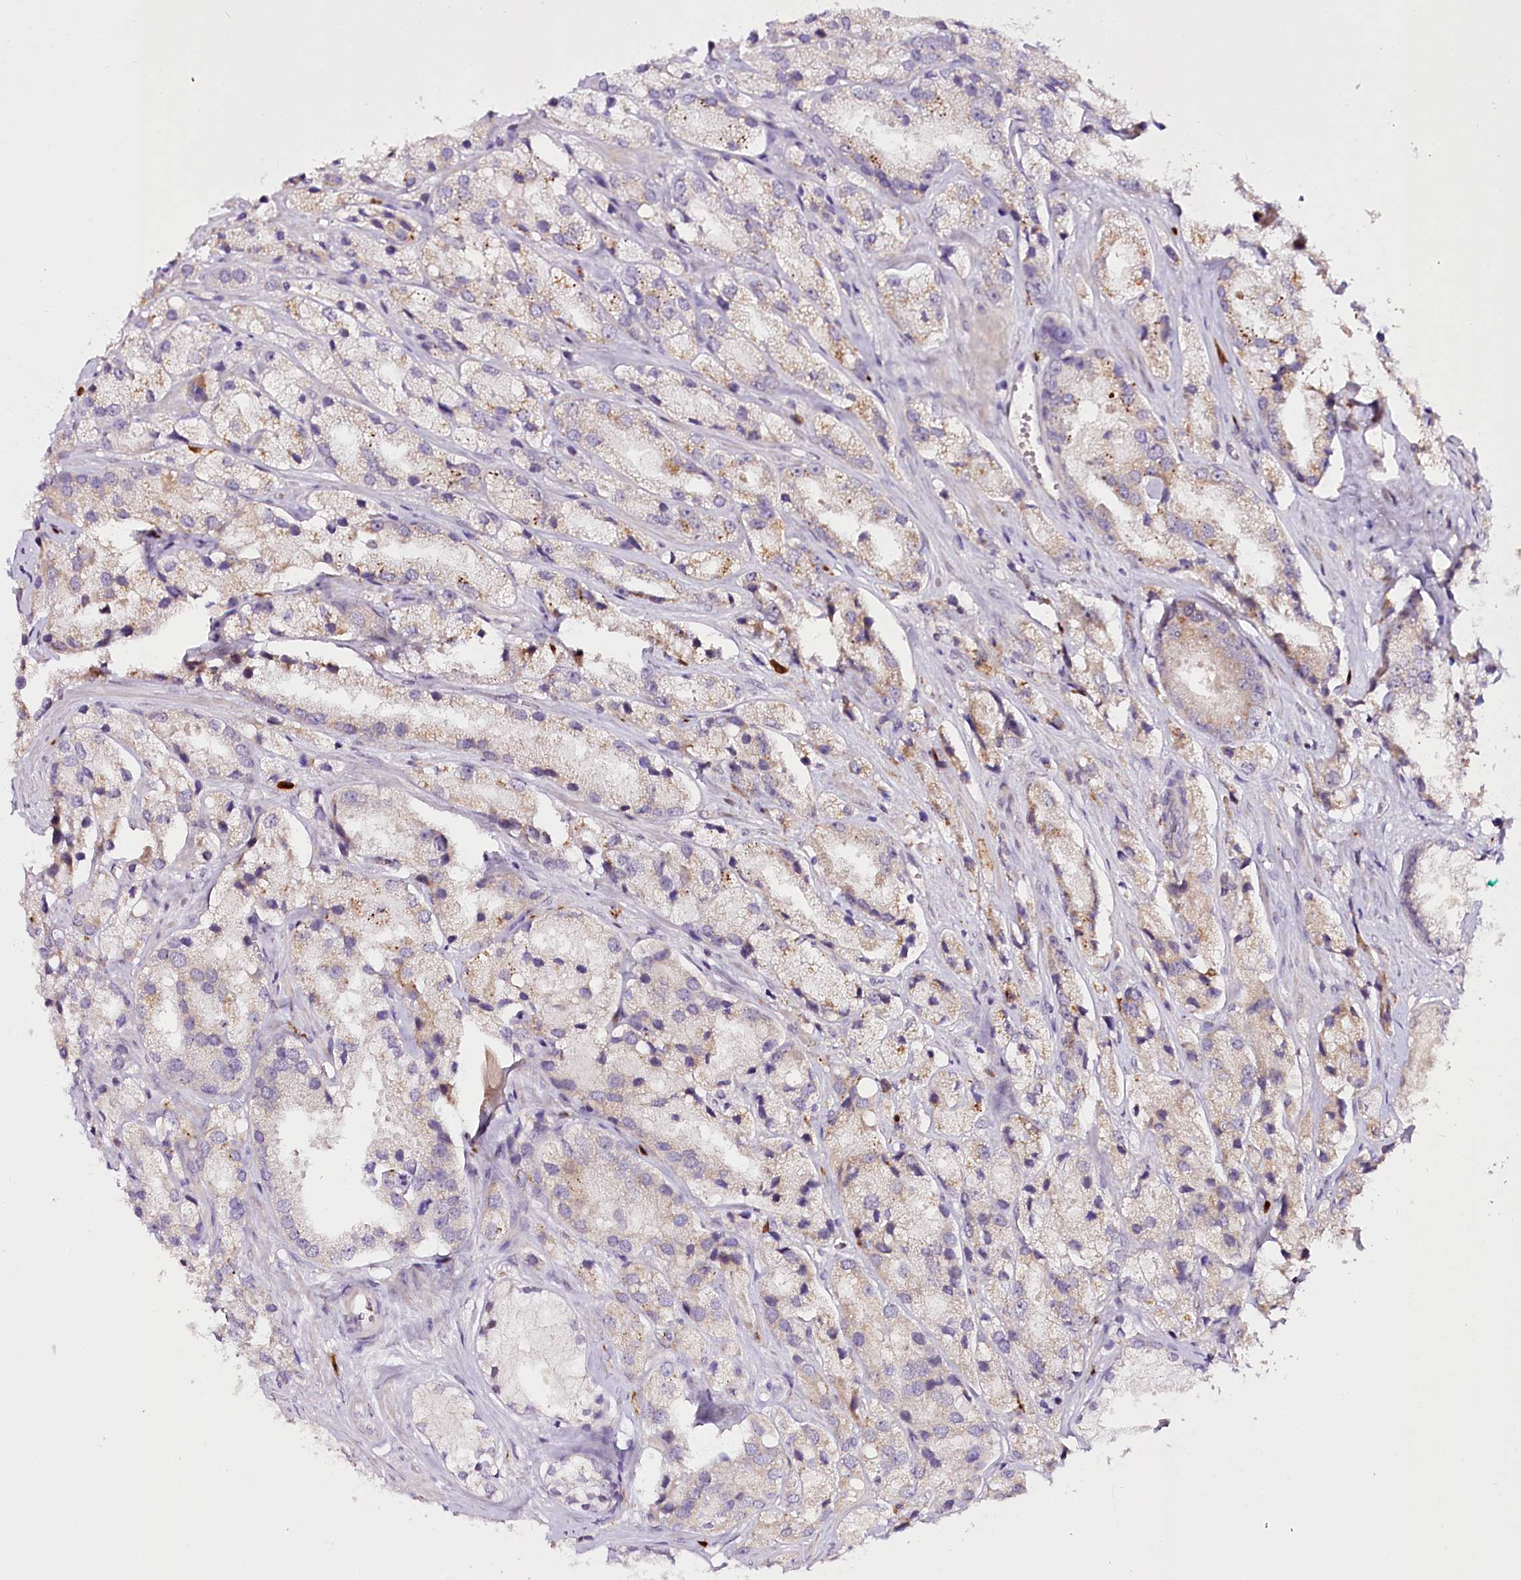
{"staining": {"intensity": "moderate", "quantity": "<25%", "location": "cytoplasmic/membranous"}, "tissue": "prostate cancer", "cell_type": "Tumor cells", "image_type": "cancer", "snomed": [{"axis": "morphology", "description": "Adenocarcinoma, High grade"}, {"axis": "topography", "description": "Prostate"}], "caption": "Protein staining of prostate adenocarcinoma (high-grade) tissue shows moderate cytoplasmic/membranous positivity in approximately <25% of tumor cells. (Stains: DAB in brown, nuclei in blue, Microscopy: brightfield microscopy at high magnification).", "gene": "VWA5A", "patient": {"sex": "male", "age": 66}}